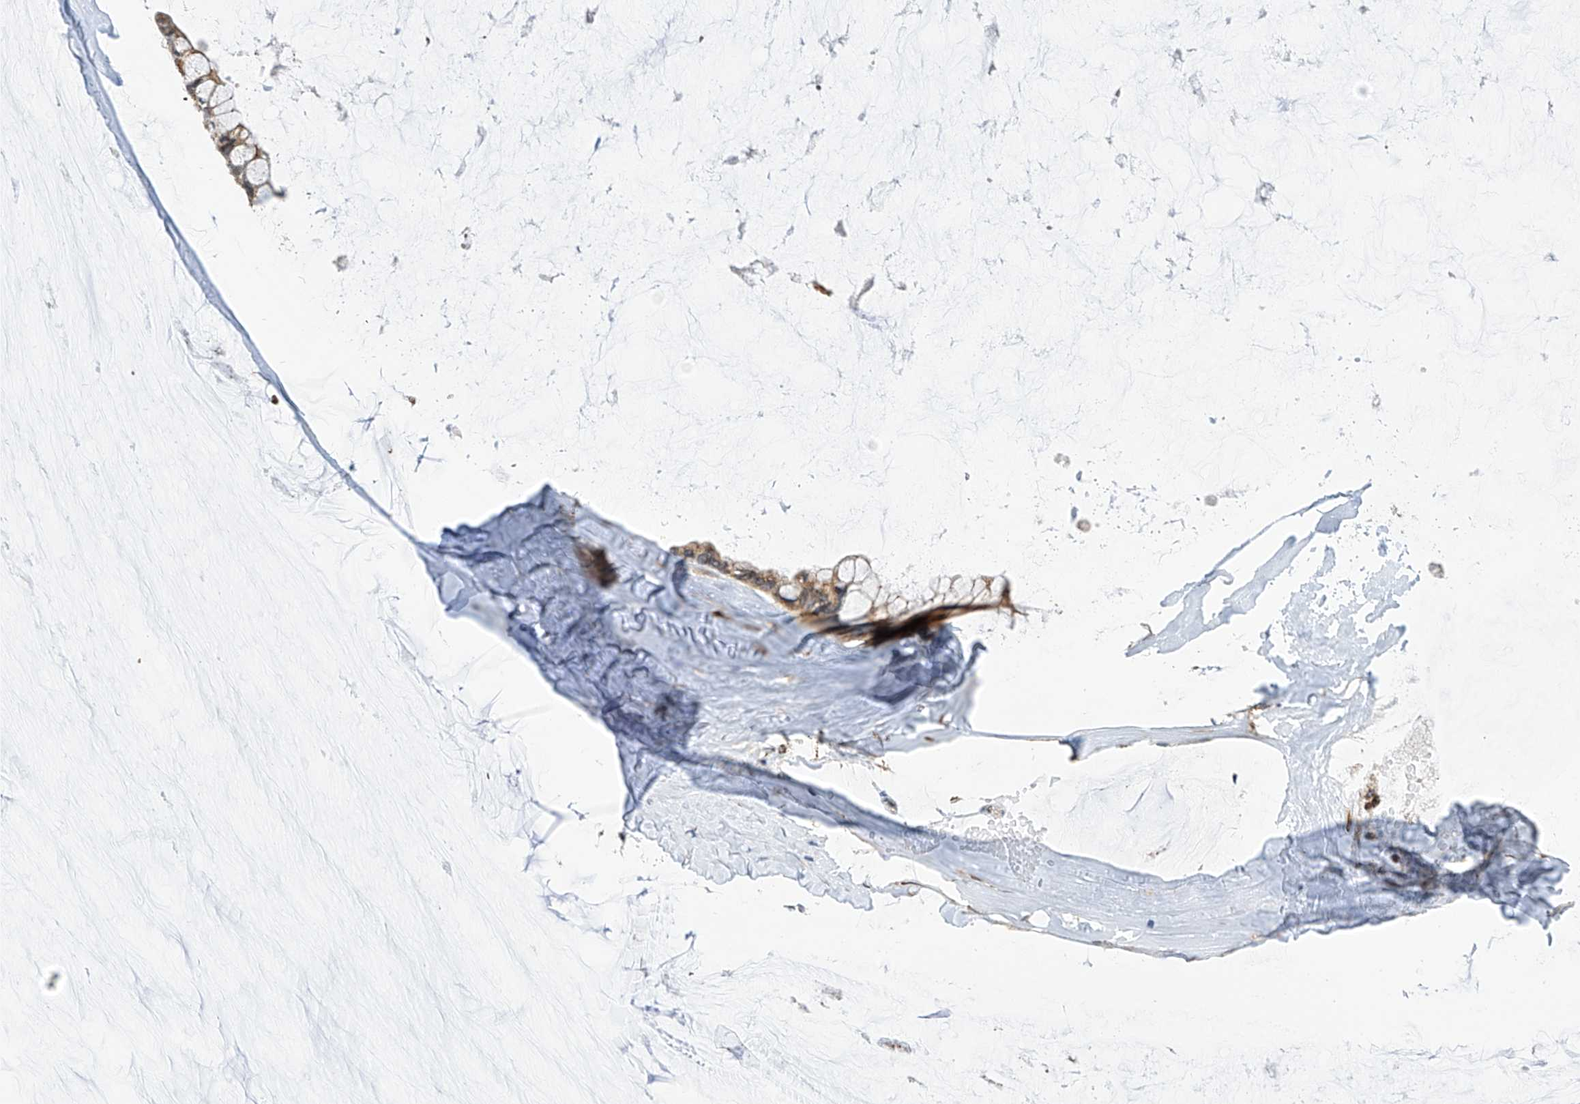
{"staining": {"intensity": "moderate", "quantity": ">75%", "location": "cytoplasmic/membranous"}, "tissue": "ovarian cancer", "cell_type": "Tumor cells", "image_type": "cancer", "snomed": [{"axis": "morphology", "description": "Cystadenocarcinoma, mucinous, NOS"}, {"axis": "topography", "description": "Ovary"}], "caption": "A brown stain labels moderate cytoplasmic/membranous staining of a protein in human ovarian mucinous cystadenocarcinoma tumor cells.", "gene": "TTLL8", "patient": {"sex": "female", "age": 39}}